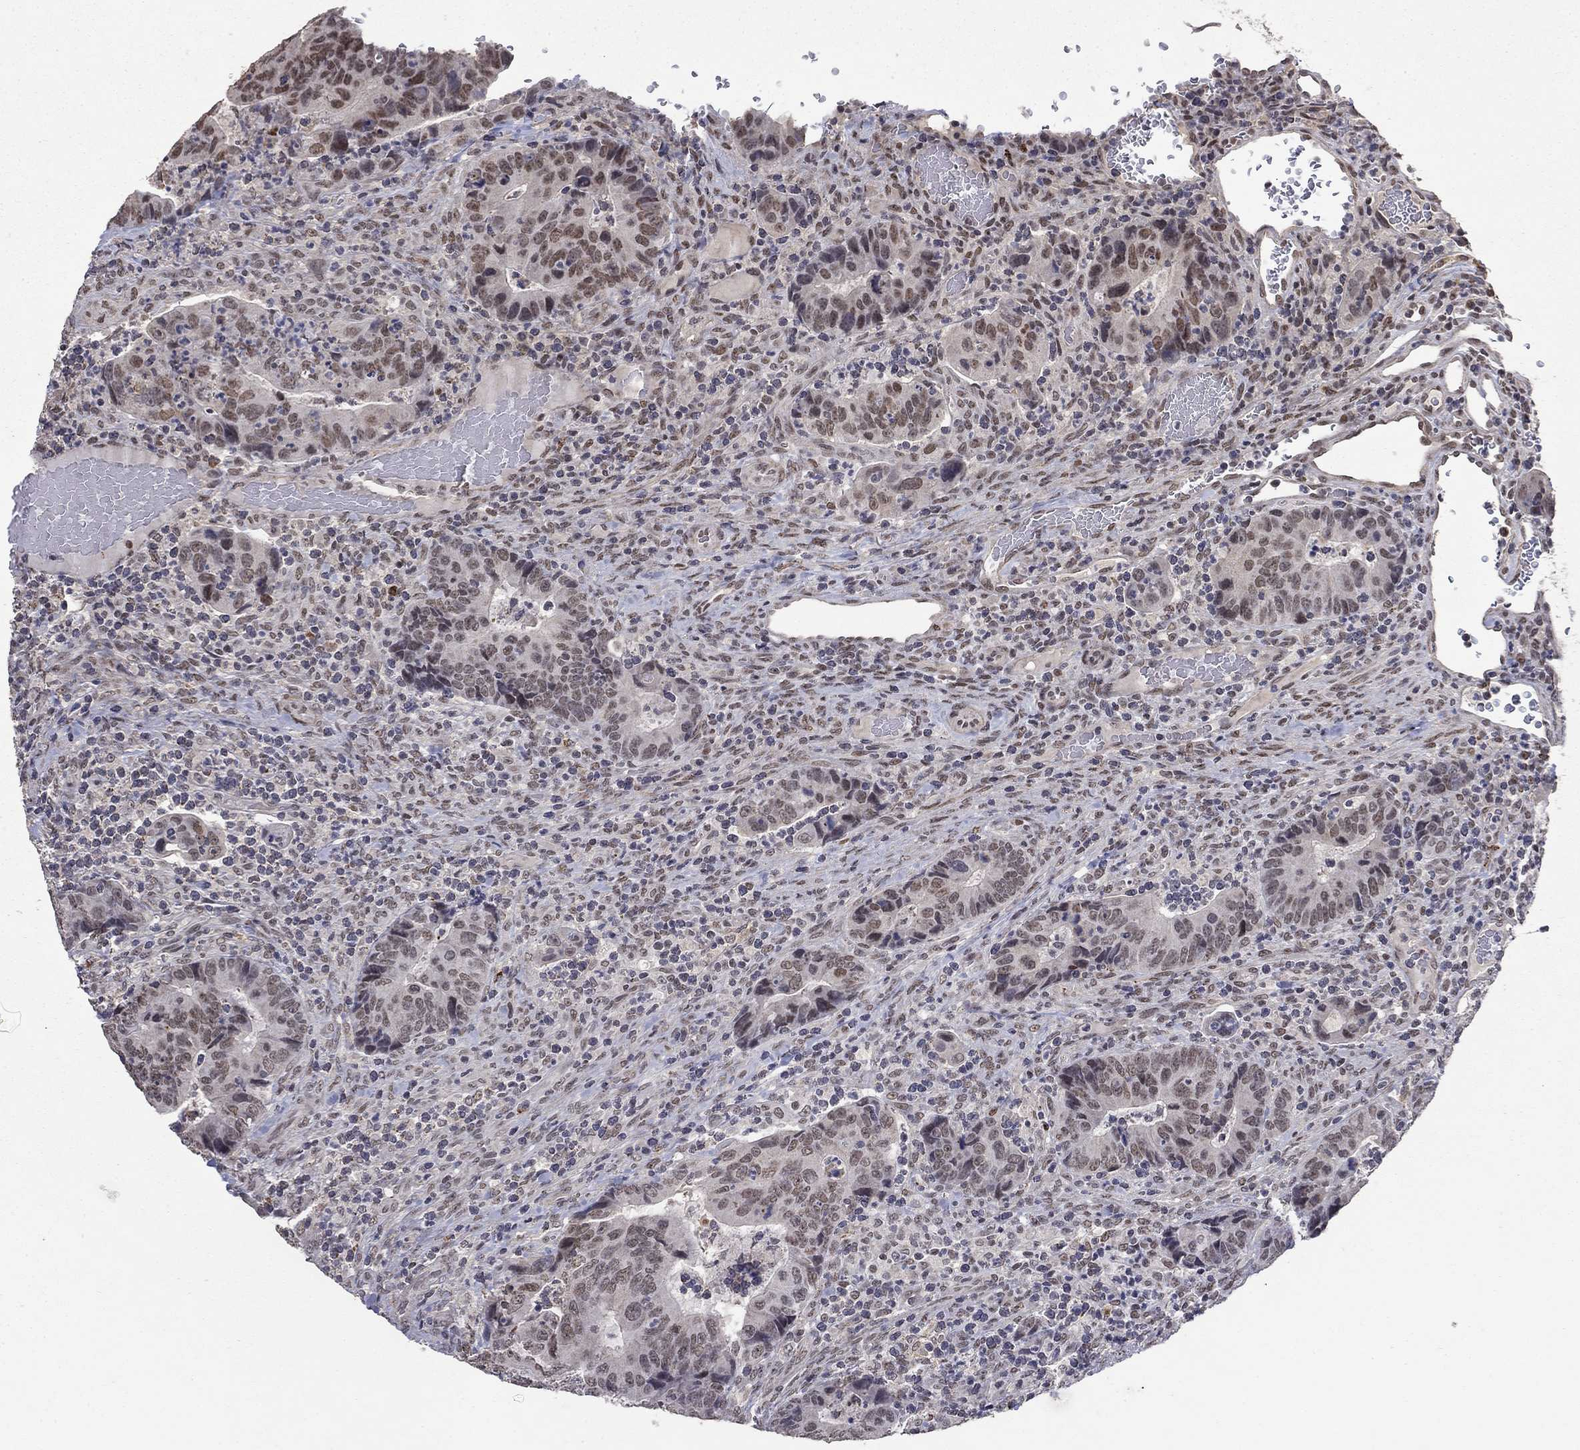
{"staining": {"intensity": "weak", "quantity": "<25%", "location": "nuclear"}, "tissue": "colorectal cancer", "cell_type": "Tumor cells", "image_type": "cancer", "snomed": [{"axis": "morphology", "description": "Adenocarcinoma, NOS"}, {"axis": "topography", "description": "Colon"}], "caption": "Photomicrograph shows no protein staining in tumor cells of colorectal adenocarcinoma tissue.", "gene": "GRIA3", "patient": {"sex": "female", "age": 56}}